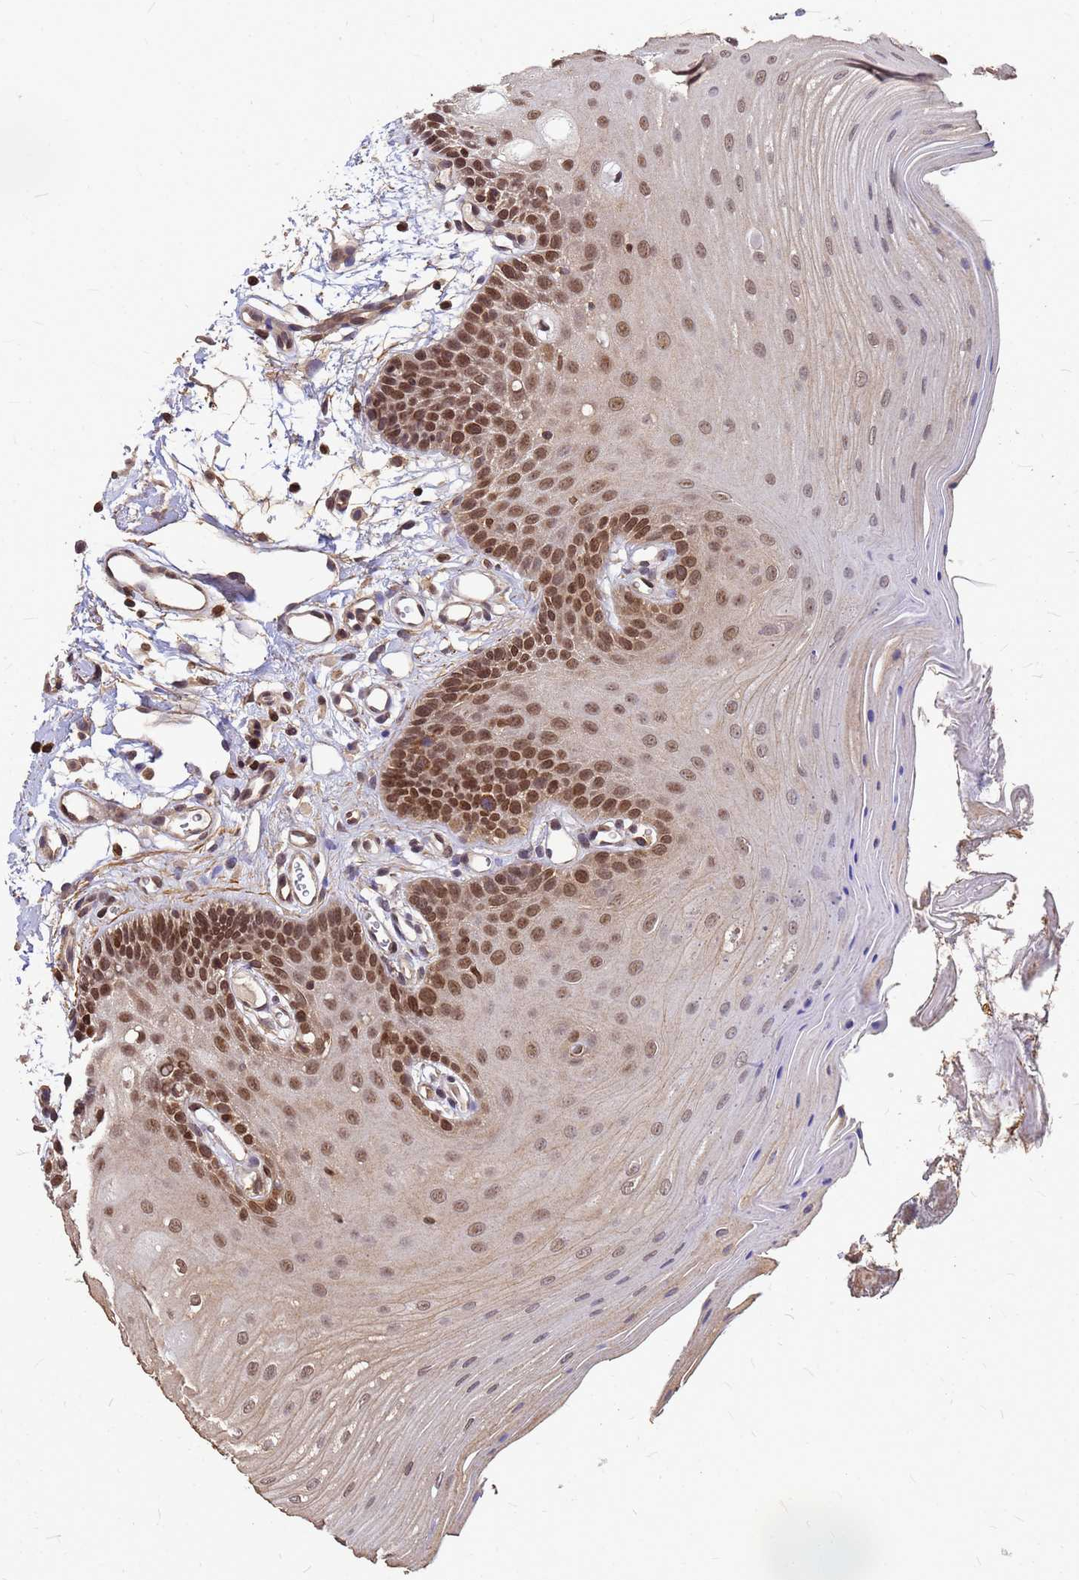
{"staining": {"intensity": "moderate", "quantity": ">75%", "location": "cytoplasmic/membranous,nuclear"}, "tissue": "oral mucosa", "cell_type": "Squamous epithelial cells", "image_type": "normal", "snomed": [{"axis": "morphology", "description": "Normal tissue, NOS"}, {"axis": "topography", "description": "Oral tissue"}, {"axis": "topography", "description": "Tounge, NOS"}], "caption": "Protein expression analysis of benign human oral mucosa reveals moderate cytoplasmic/membranous,nuclear expression in approximately >75% of squamous epithelial cells.", "gene": "C1orf35", "patient": {"sex": "female", "age": 73}}